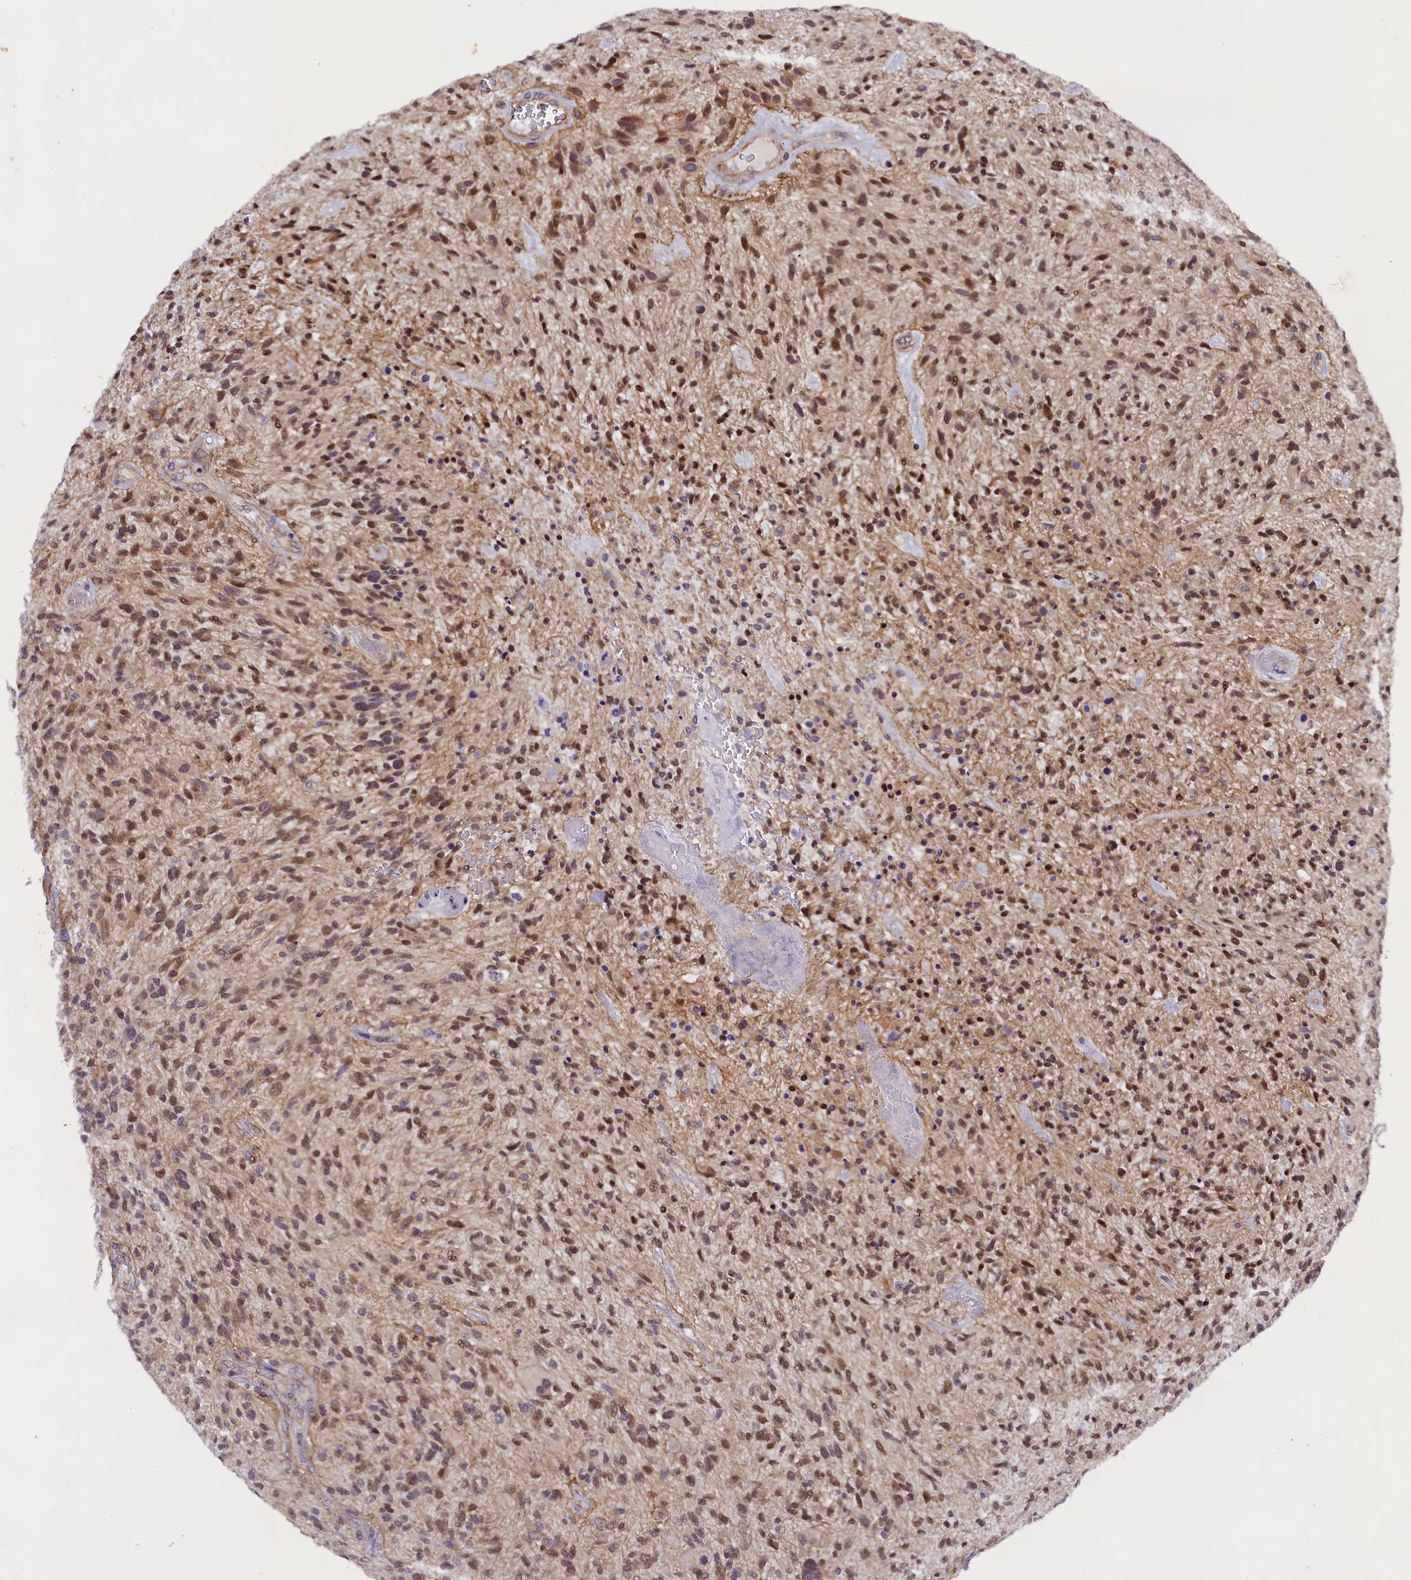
{"staining": {"intensity": "moderate", "quantity": ">75%", "location": "nuclear"}, "tissue": "glioma", "cell_type": "Tumor cells", "image_type": "cancer", "snomed": [{"axis": "morphology", "description": "Glioma, malignant, High grade"}, {"axis": "topography", "description": "Brain"}], "caption": "Tumor cells display moderate nuclear expression in approximately >75% of cells in malignant glioma (high-grade).", "gene": "SP4", "patient": {"sex": "male", "age": 47}}